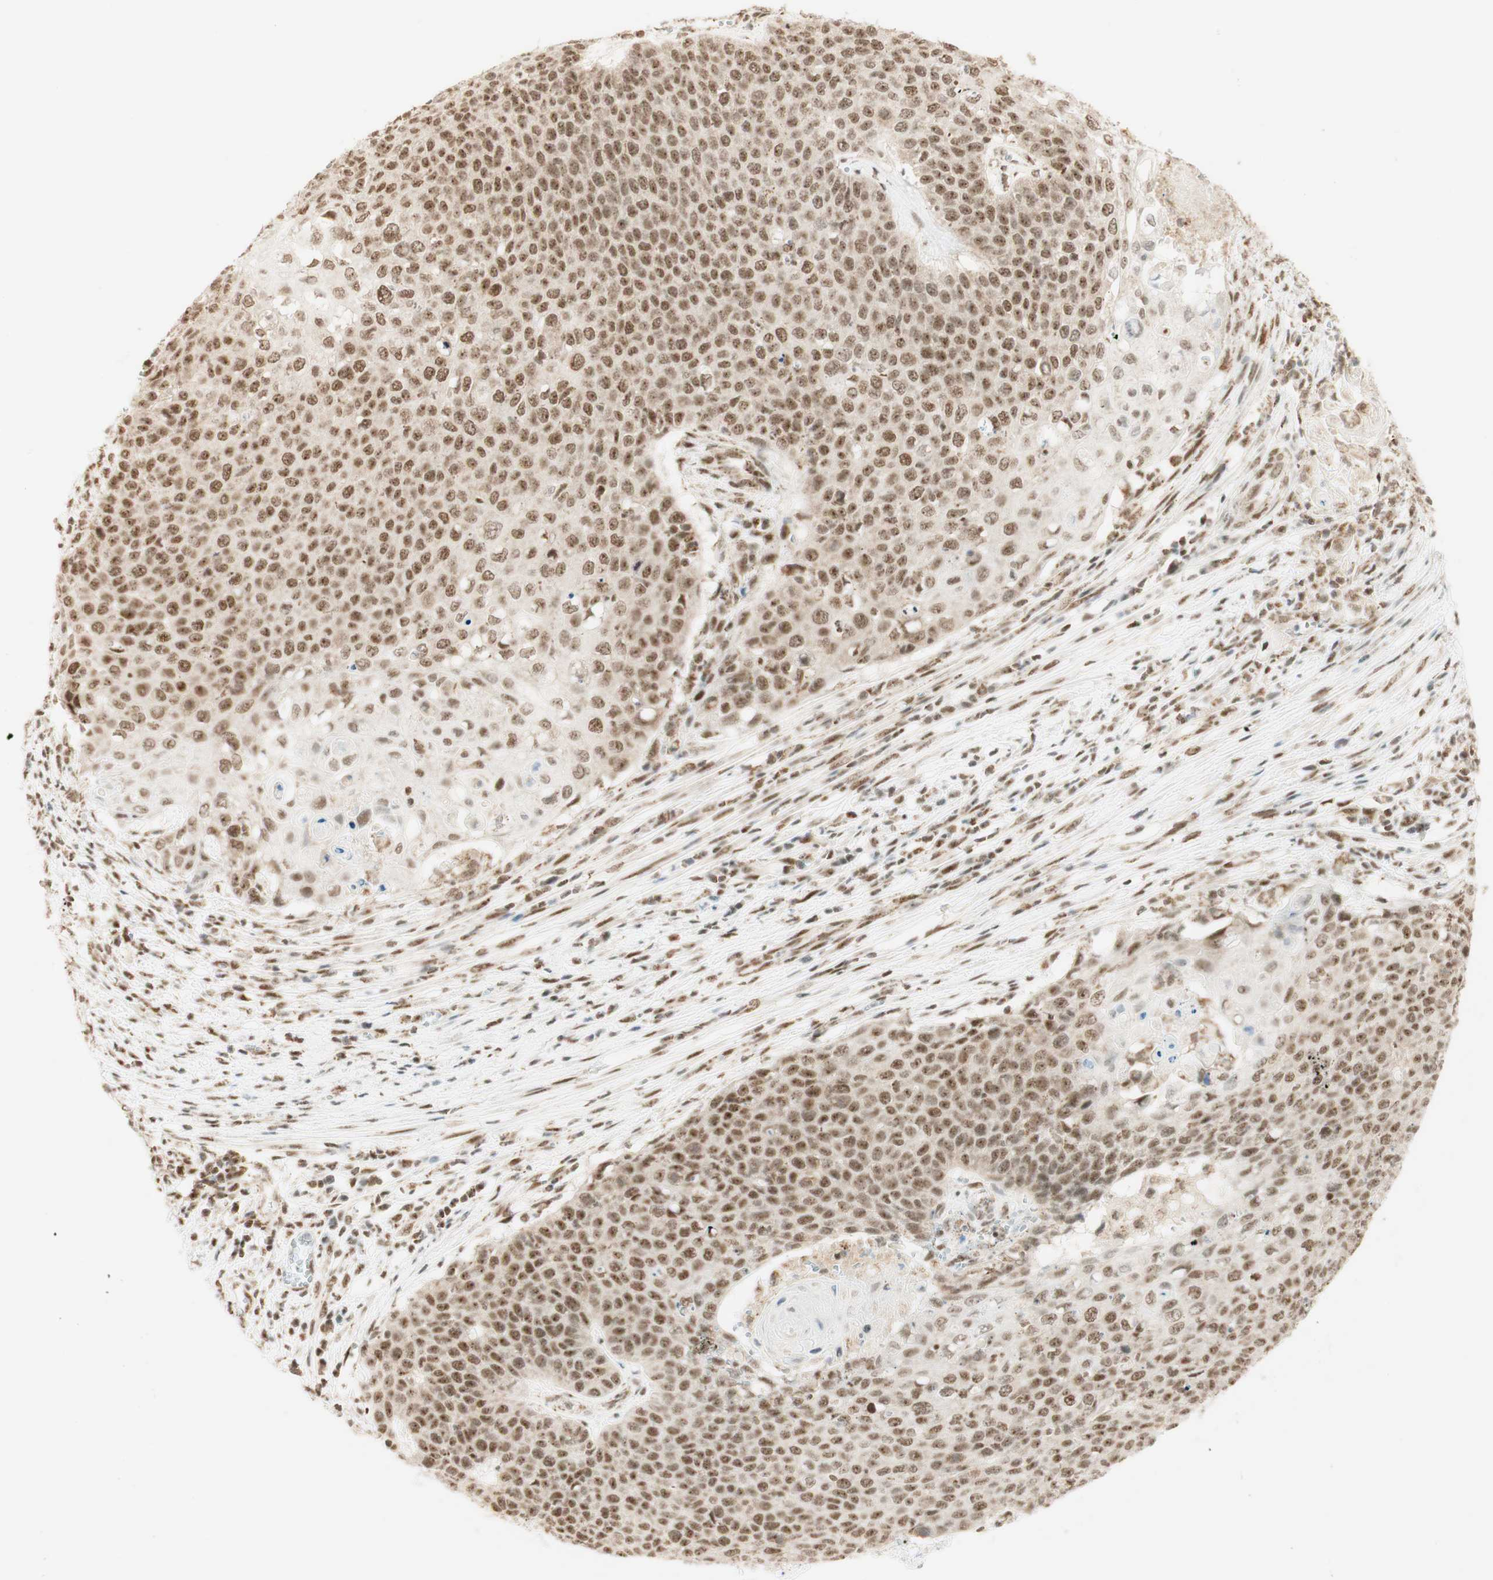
{"staining": {"intensity": "moderate", "quantity": ">75%", "location": "nuclear"}, "tissue": "cervical cancer", "cell_type": "Tumor cells", "image_type": "cancer", "snomed": [{"axis": "morphology", "description": "Squamous cell carcinoma, NOS"}, {"axis": "topography", "description": "Cervix"}], "caption": "A photomicrograph of human cervical squamous cell carcinoma stained for a protein shows moderate nuclear brown staining in tumor cells.", "gene": "ZNF782", "patient": {"sex": "female", "age": 39}}